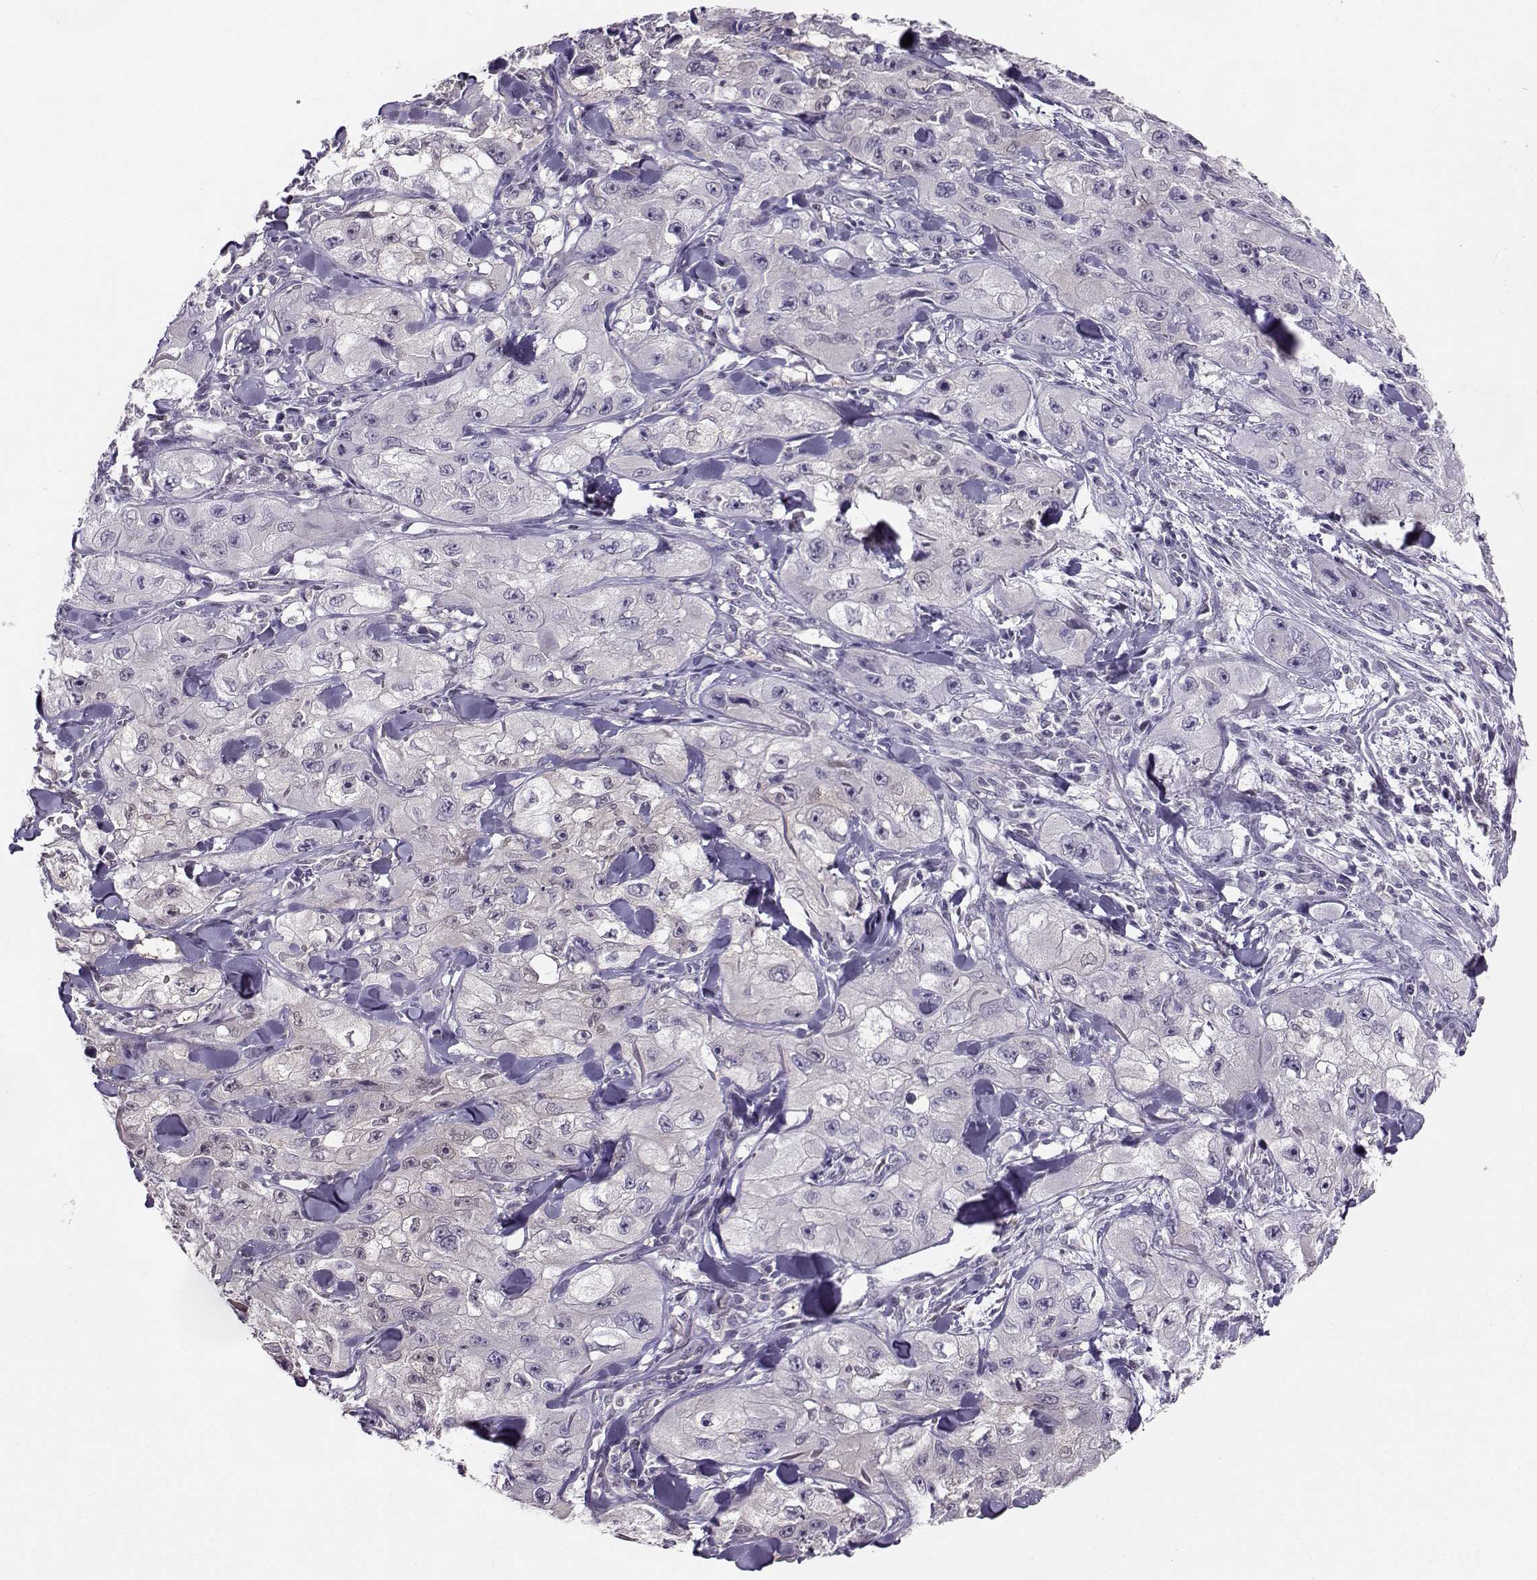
{"staining": {"intensity": "negative", "quantity": "none", "location": "none"}, "tissue": "skin cancer", "cell_type": "Tumor cells", "image_type": "cancer", "snomed": [{"axis": "morphology", "description": "Squamous cell carcinoma, NOS"}, {"axis": "topography", "description": "Skin"}, {"axis": "topography", "description": "Subcutis"}], "caption": "Tumor cells show no significant expression in skin cancer (squamous cell carcinoma).", "gene": "PGK1", "patient": {"sex": "male", "age": 73}}